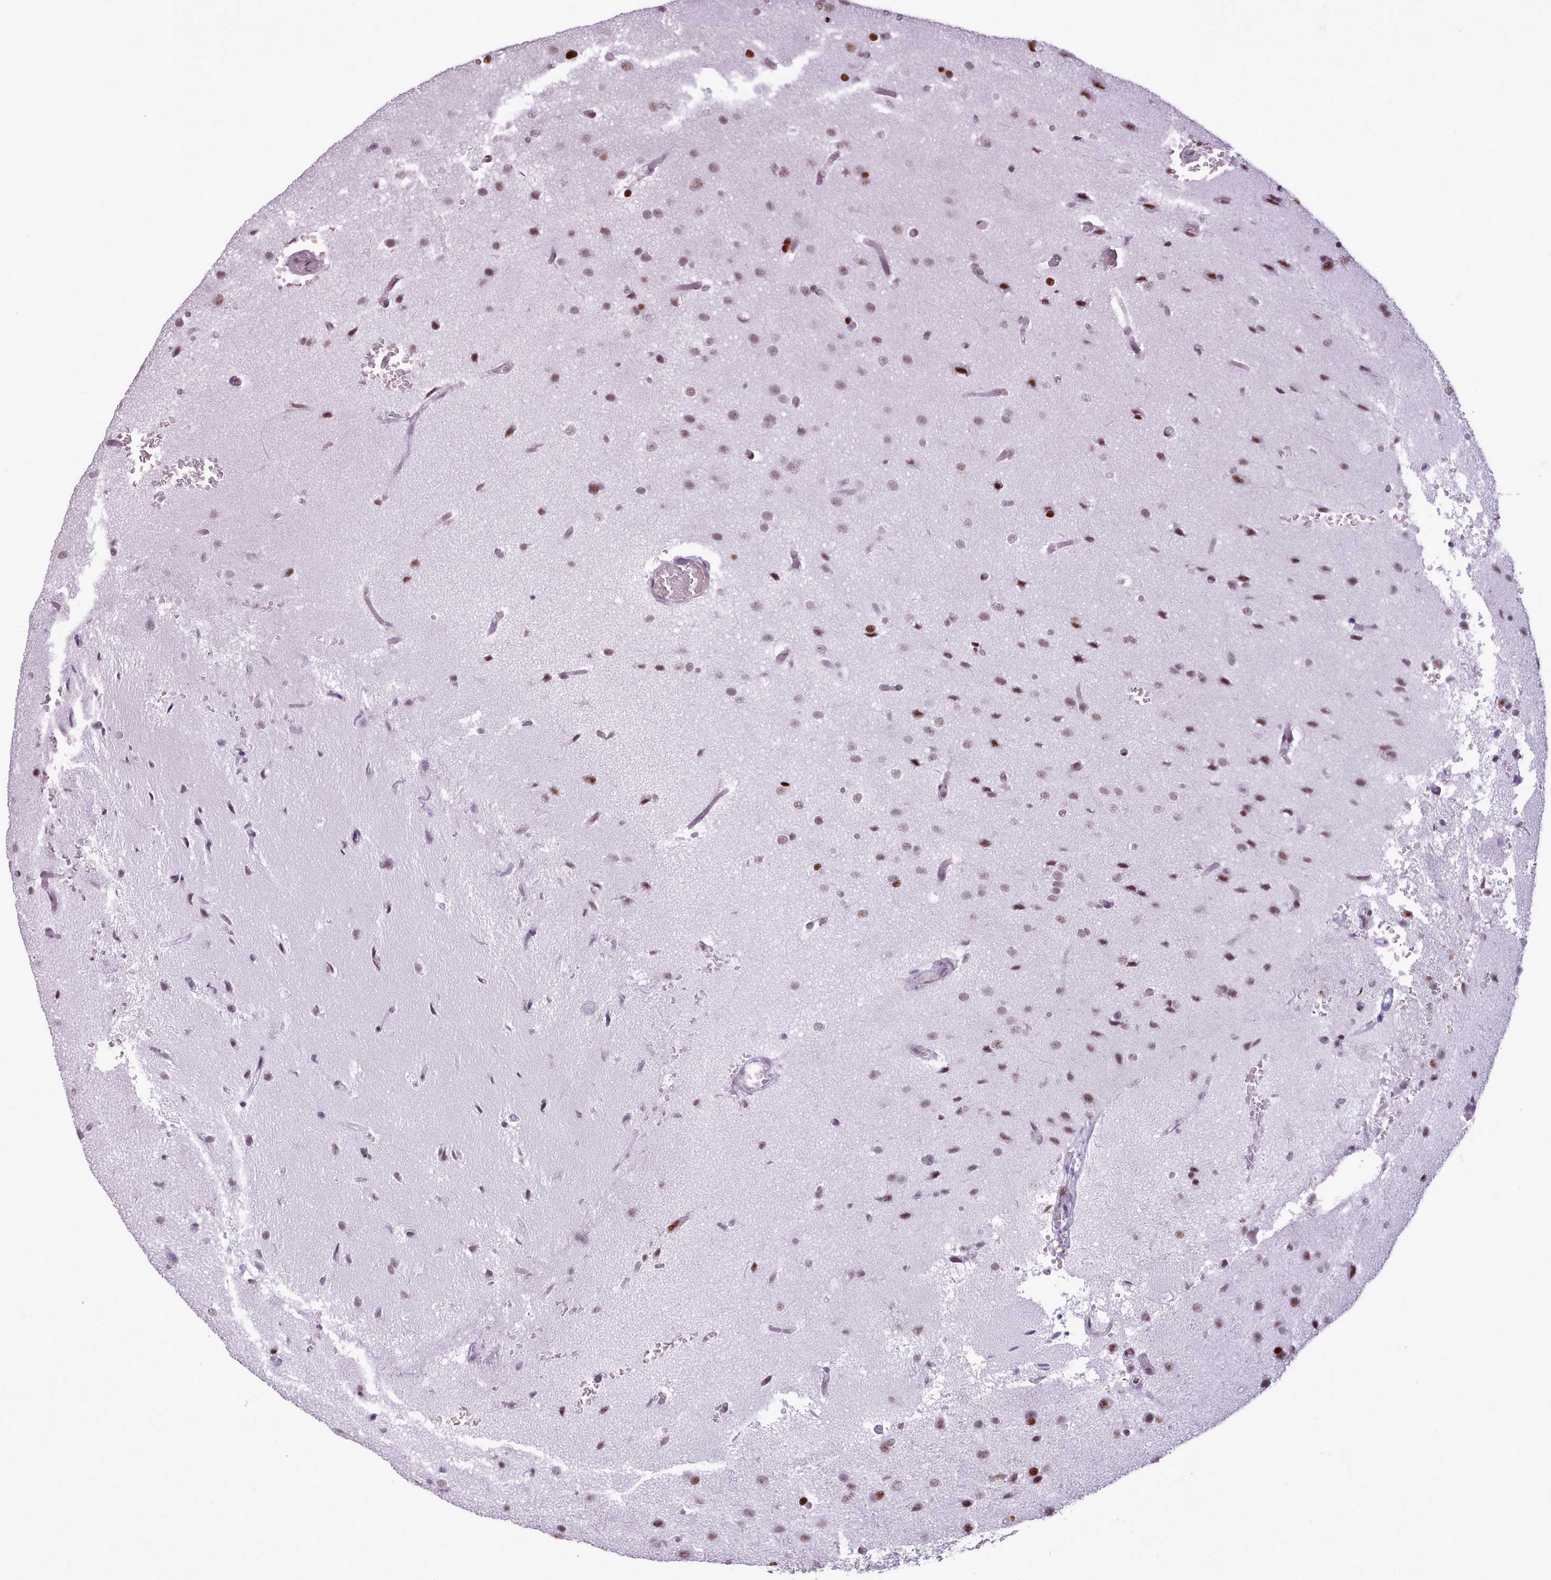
{"staining": {"intensity": "strong", "quantity": "25%-75%", "location": "nuclear"}, "tissue": "glioma", "cell_type": "Tumor cells", "image_type": "cancer", "snomed": [{"axis": "morphology", "description": "Glioma, malignant, High grade"}, {"axis": "topography", "description": "Brain"}], "caption": "Tumor cells demonstrate strong nuclear staining in about 25%-75% of cells in glioma.", "gene": "SRSF4", "patient": {"sex": "female", "age": 50}}